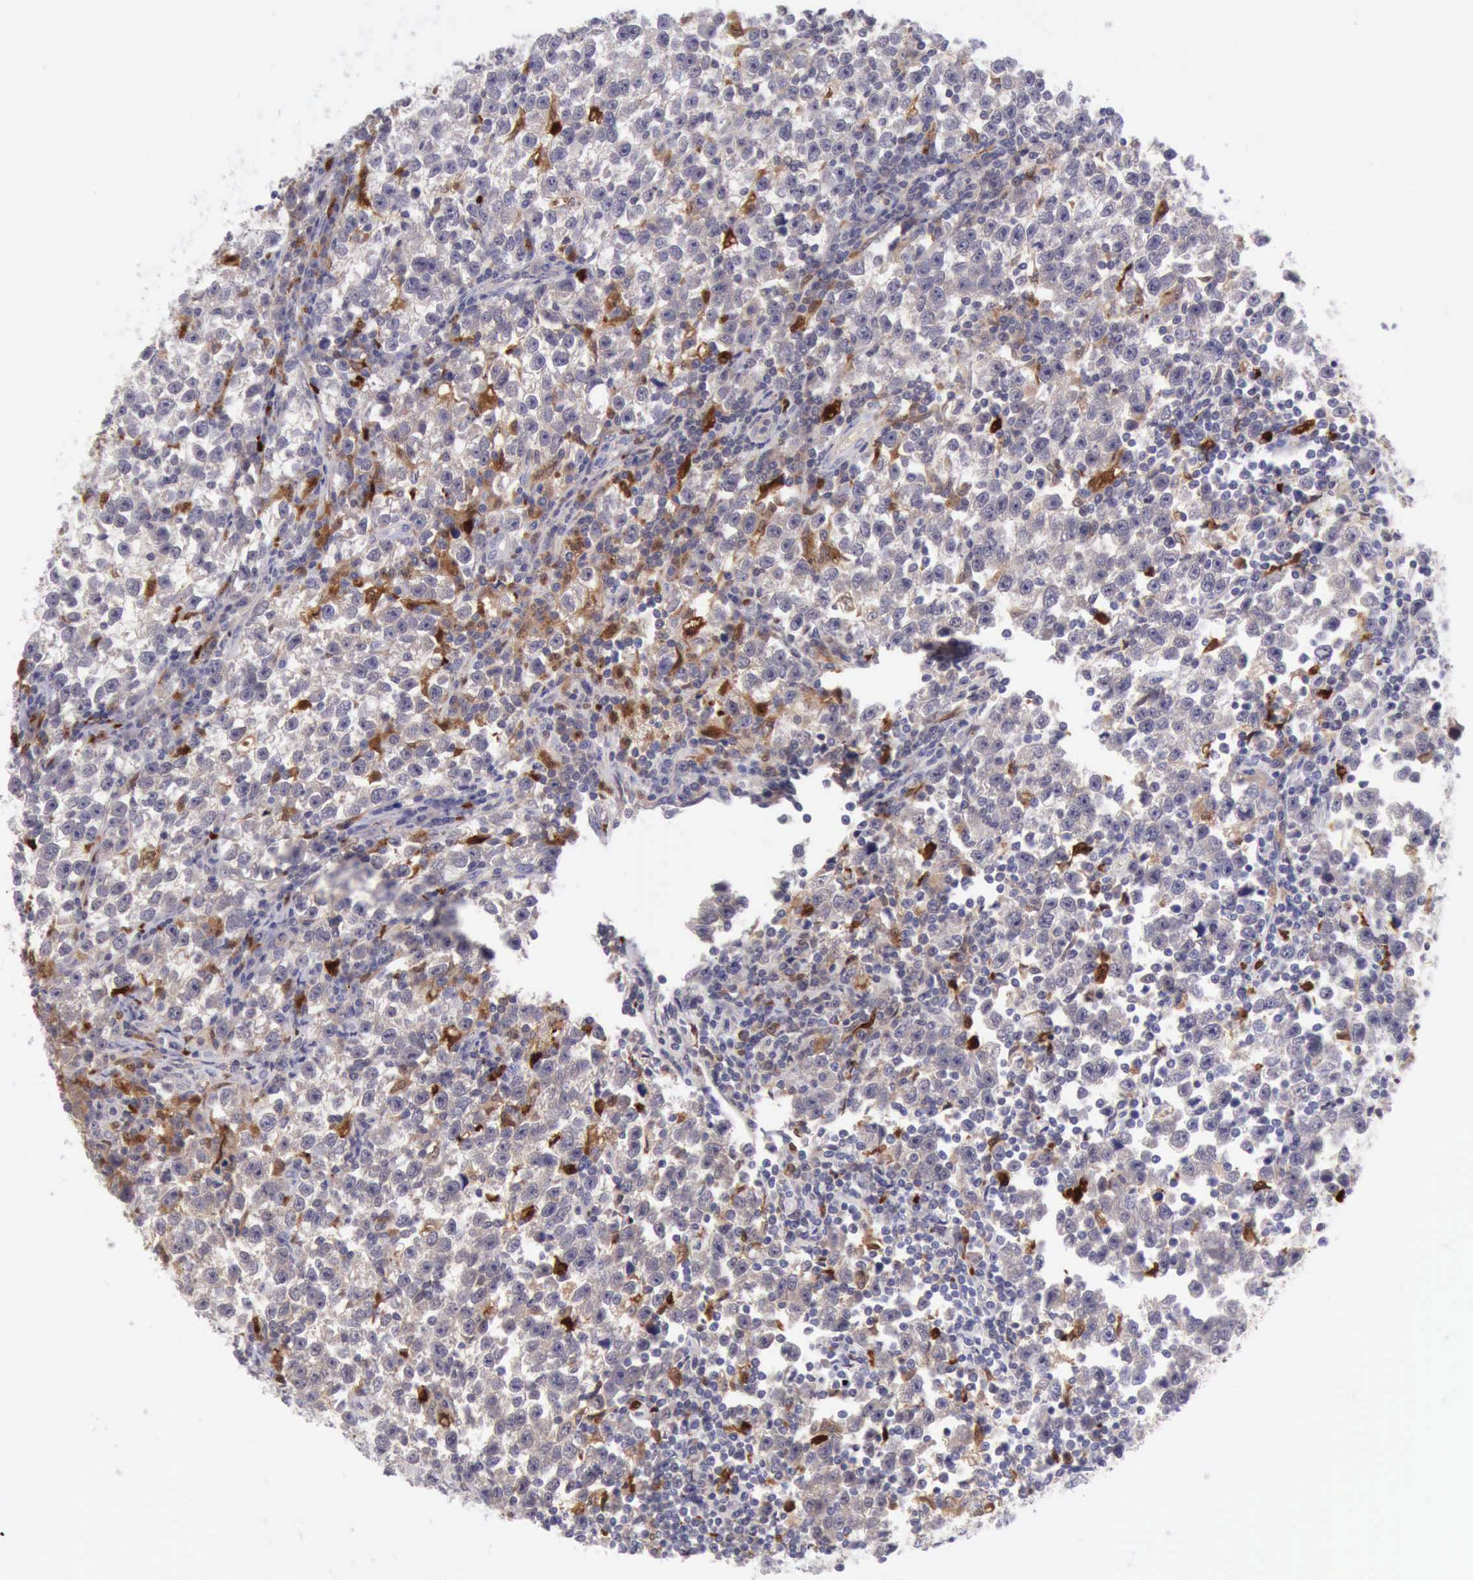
{"staining": {"intensity": "moderate", "quantity": "<25%", "location": "cytoplasmic/membranous"}, "tissue": "testis cancer", "cell_type": "Tumor cells", "image_type": "cancer", "snomed": [{"axis": "morphology", "description": "Seminoma, NOS"}, {"axis": "topography", "description": "Testis"}], "caption": "Immunohistochemistry (IHC) staining of testis cancer, which exhibits low levels of moderate cytoplasmic/membranous positivity in about <25% of tumor cells indicating moderate cytoplasmic/membranous protein staining. The staining was performed using DAB (brown) for protein detection and nuclei were counterstained in hematoxylin (blue).", "gene": "CSTA", "patient": {"sex": "male", "age": 43}}